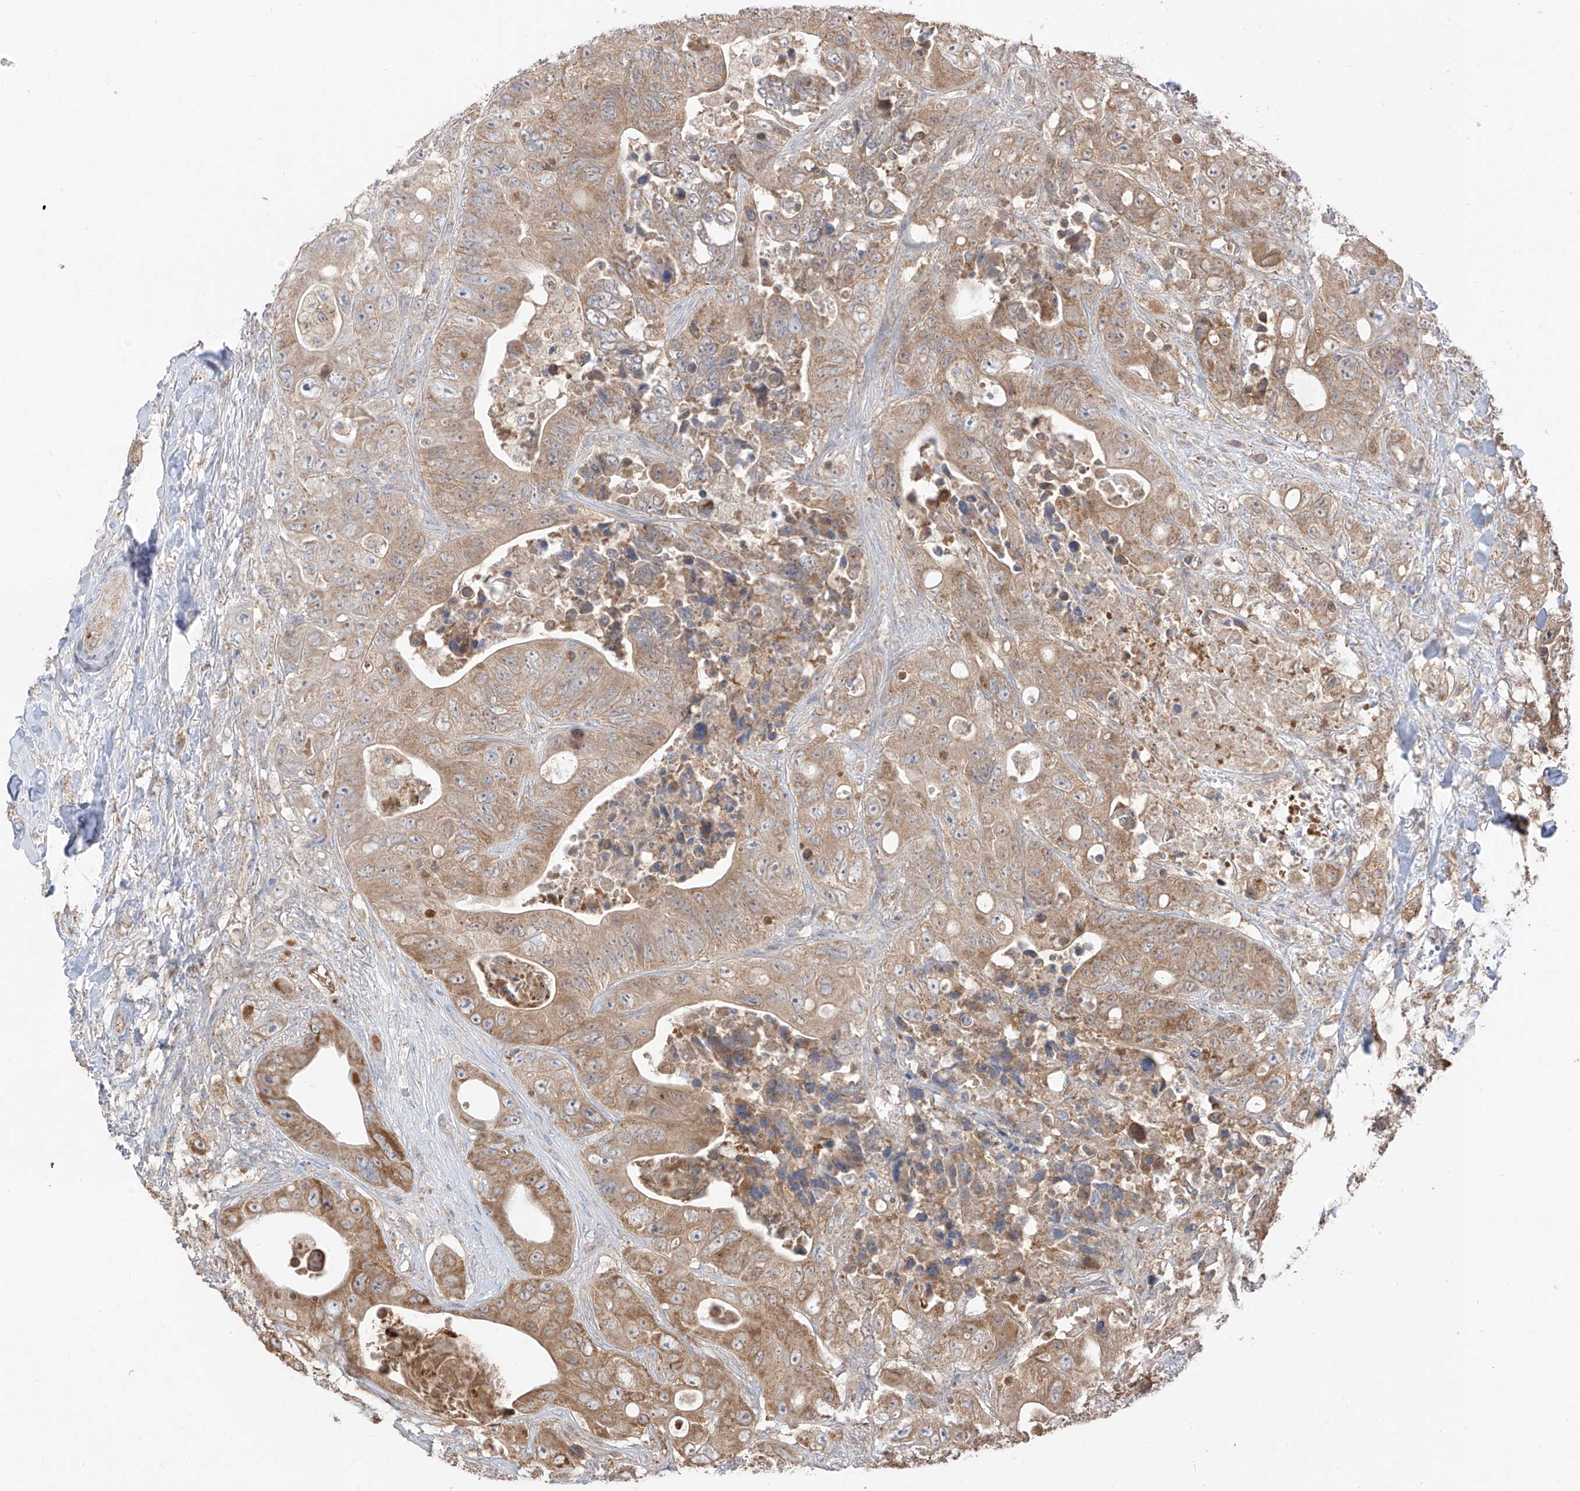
{"staining": {"intensity": "moderate", "quantity": ">75%", "location": "cytoplasmic/membranous"}, "tissue": "colorectal cancer", "cell_type": "Tumor cells", "image_type": "cancer", "snomed": [{"axis": "morphology", "description": "Adenocarcinoma, NOS"}, {"axis": "topography", "description": "Colon"}], "caption": "Human colorectal cancer (adenocarcinoma) stained for a protein (brown) shows moderate cytoplasmic/membranous positive staining in about >75% of tumor cells.", "gene": "ETHE1", "patient": {"sex": "female", "age": 46}}